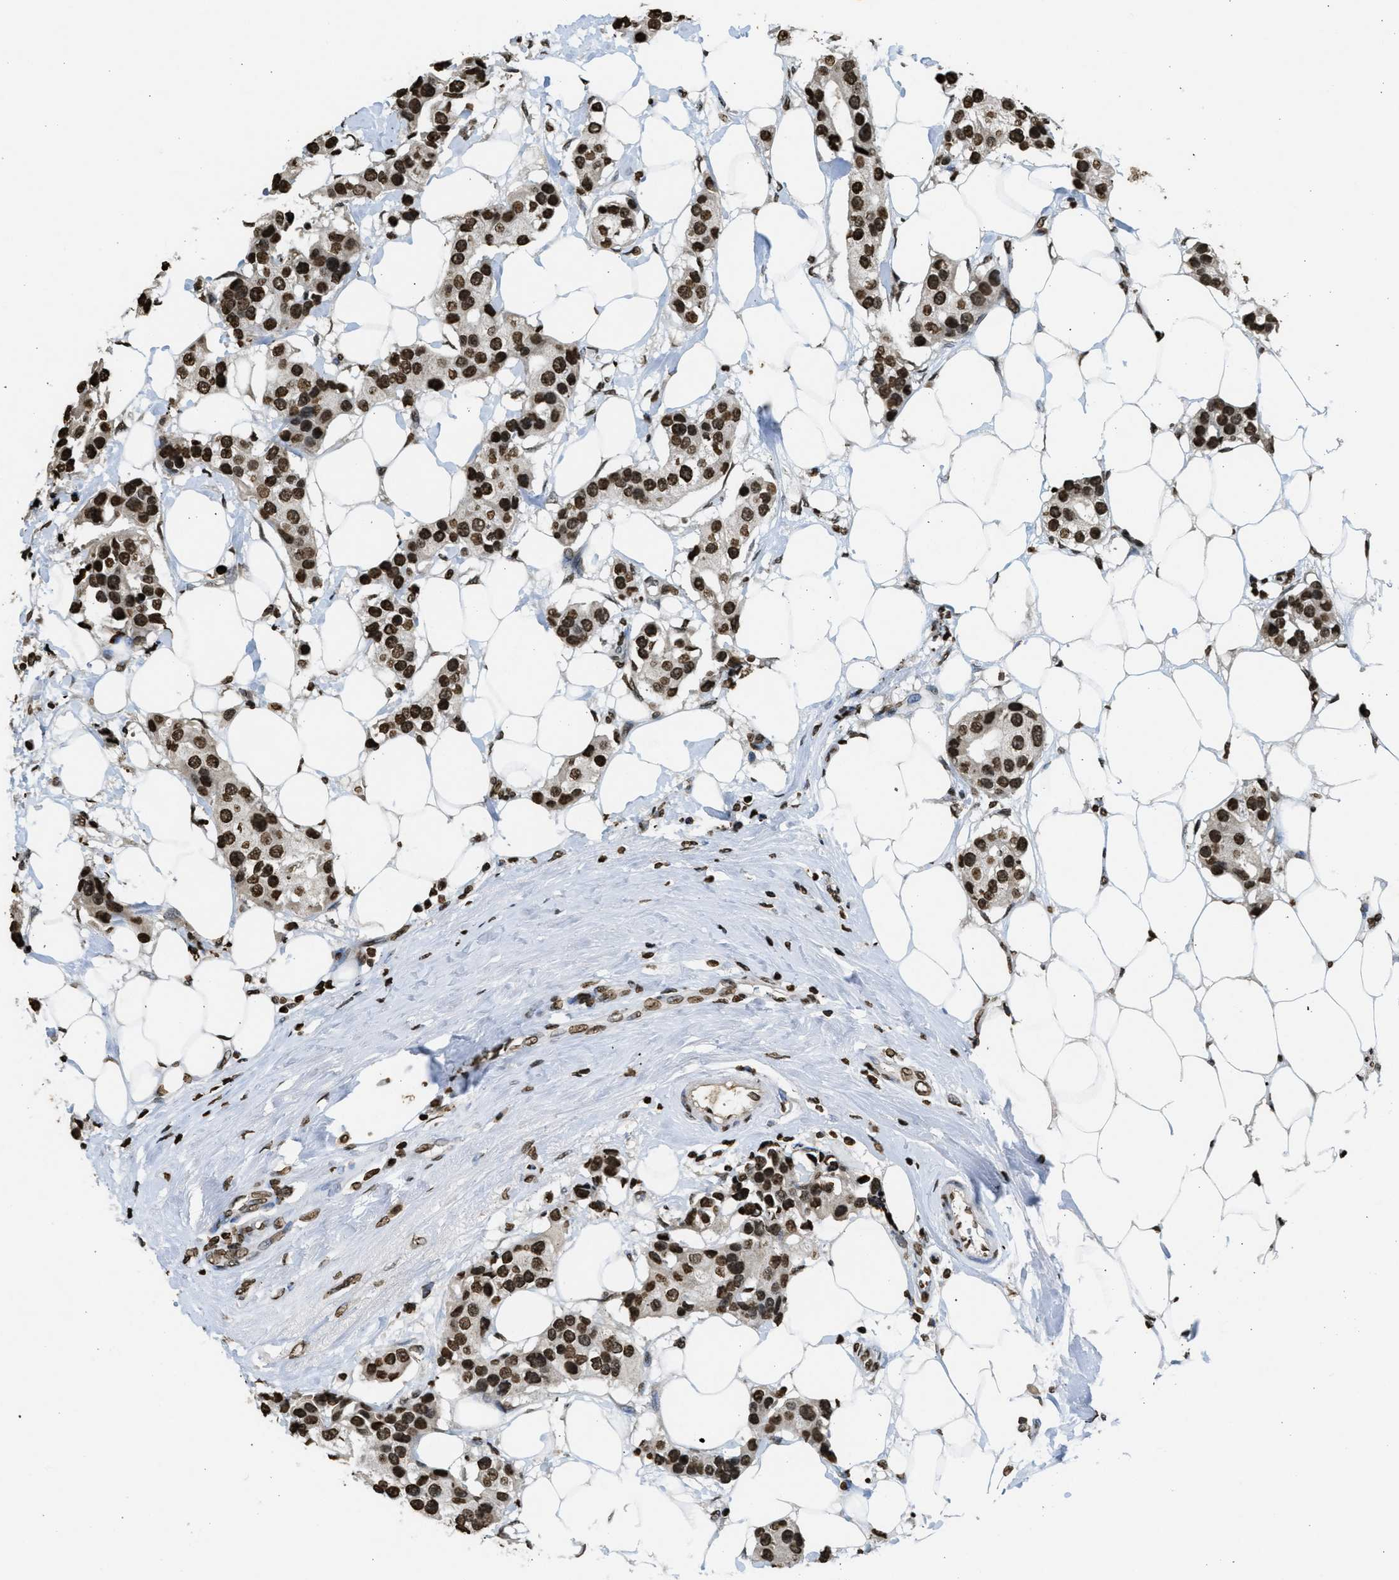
{"staining": {"intensity": "strong", "quantity": ">75%", "location": "nuclear"}, "tissue": "breast cancer", "cell_type": "Tumor cells", "image_type": "cancer", "snomed": [{"axis": "morphology", "description": "Normal tissue, NOS"}, {"axis": "morphology", "description": "Duct carcinoma"}, {"axis": "topography", "description": "Breast"}], "caption": "Invasive ductal carcinoma (breast) tissue demonstrates strong nuclear staining in about >75% of tumor cells, visualized by immunohistochemistry.", "gene": "RRAGC", "patient": {"sex": "female", "age": 39}}